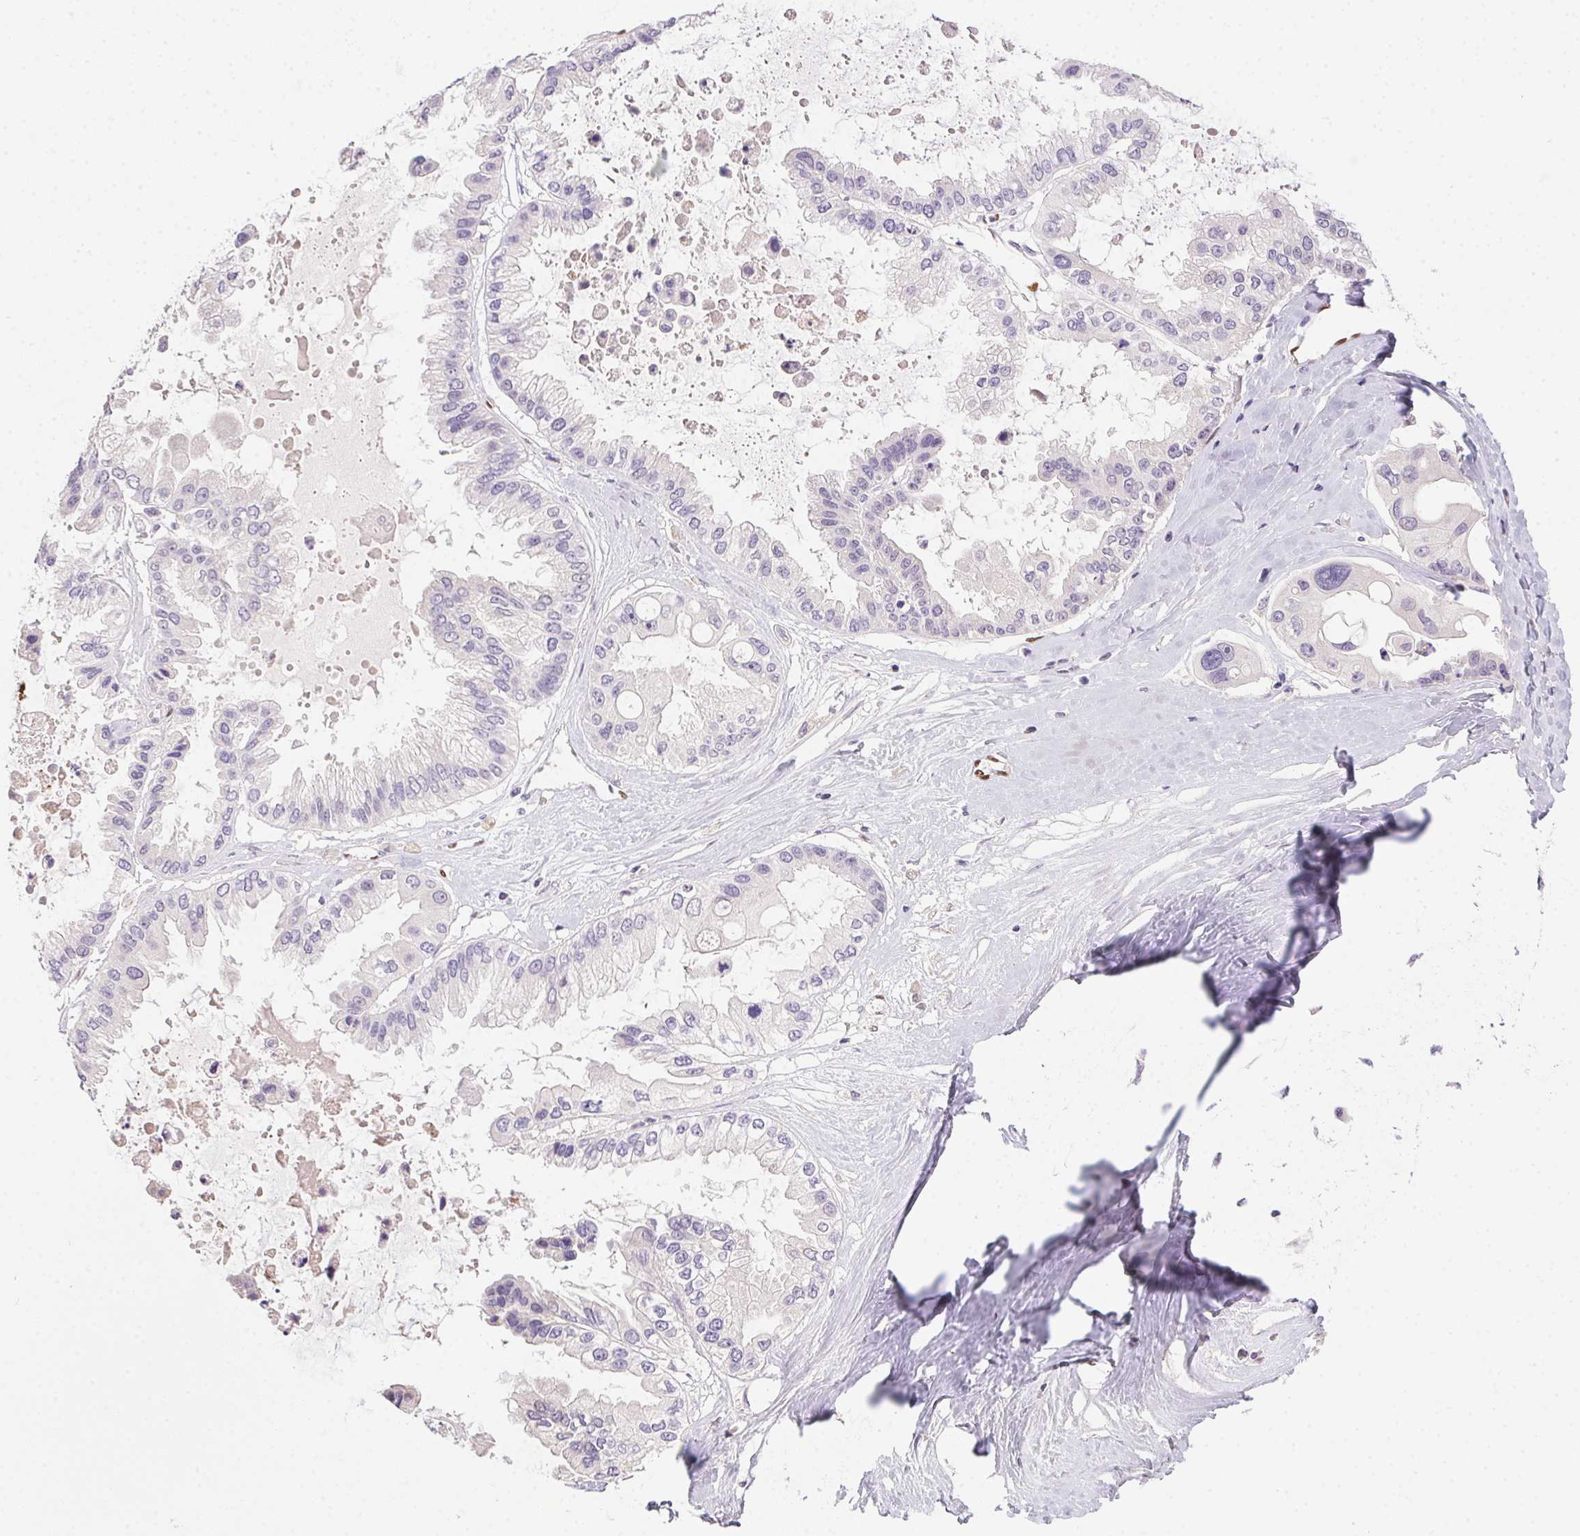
{"staining": {"intensity": "negative", "quantity": "none", "location": "none"}, "tissue": "ovarian cancer", "cell_type": "Tumor cells", "image_type": "cancer", "snomed": [{"axis": "morphology", "description": "Cystadenocarcinoma, serous, NOS"}, {"axis": "topography", "description": "Ovary"}], "caption": "Micrograph shows no significant protein staining in tumor cells of ovarian cancer (serous cystadenocarcinoma).", "gene": "SP9", "patient": {"sex": "female", "age": 56}}